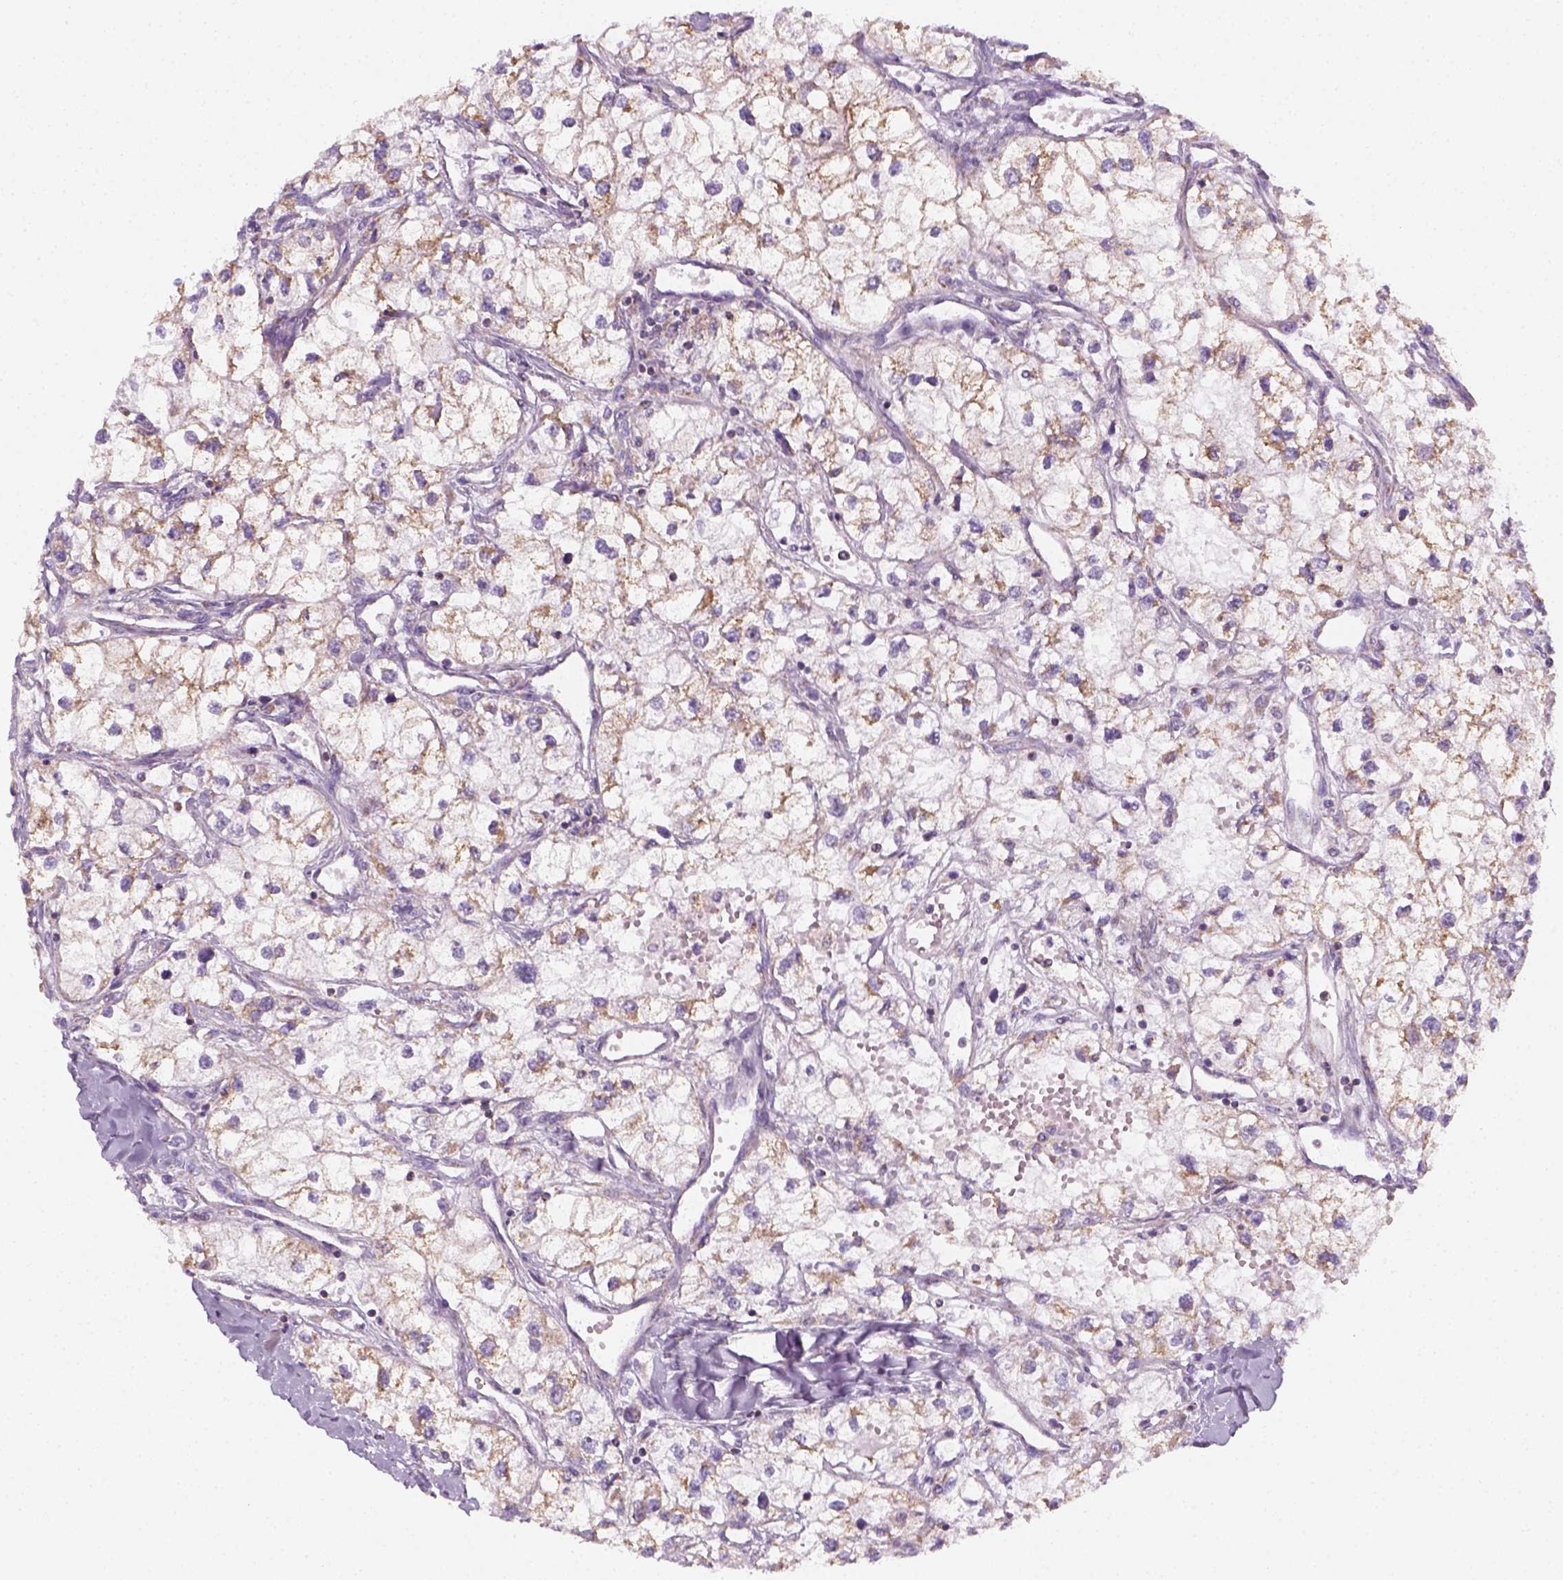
{"staining": {"intensity": "weak", "quantity": "25%-75%", "location": "cytoplasmic/membranous"}, "tissue": "renal cancer", "cell_type": "Tumor cells", "image_type": "cancer", "snomed": [{"axis": "morphology", "description": "Adenocarcinoma, NOS"}, {"axis": "topography", "description": "Kidney"}], "caption": "Brown immunohistochemical staining in human renal adenocarcinoma demonstrates weak cytoplasmic/membranous staining in approximately 25%-75% of tumor cells. (DAB = brown stain, brightfield microscopy at high magnification).", "gene": "AWAT2", "patient": {"sex": "male", "age": 59}}